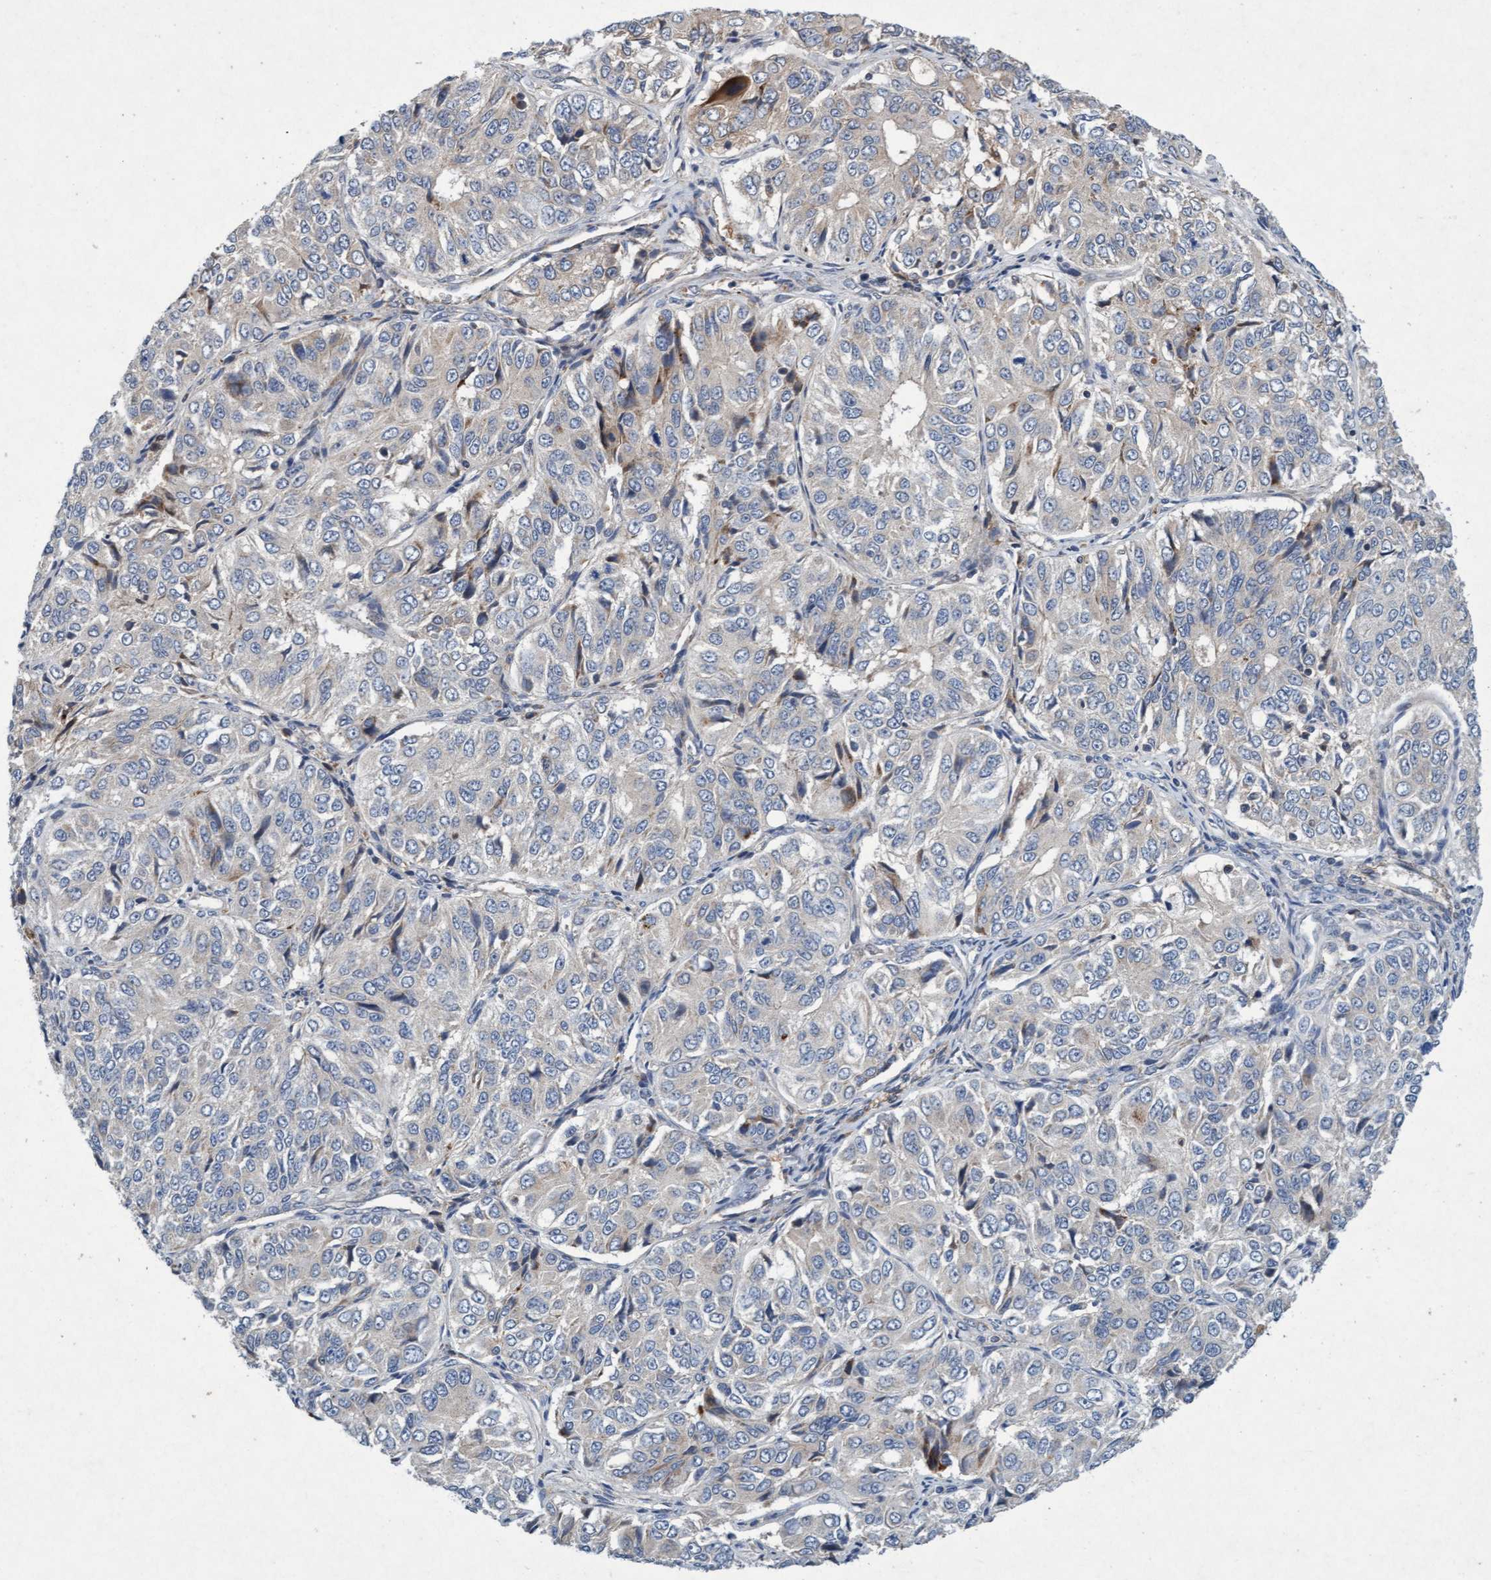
{"staining": {"intensity": "weak", "quantity": "<25%", "location": "cytoplasmic/membranous"}, "tissue": "ovarian cancer", "cell_type": "Tumor cells", "image_type": "cancer", "snomed": [{"axis": "morphology", "description": "Carcinoma, endometroid"}, {"axis": "topography", "description": "Ovary"}], "caption": "The histopathology image demonstrates no staining of tumor cells in ovarian cancer (endometroid carcinoma).", "gene": "TMEM70", "patient": {"sex": "female", "age": 51}}